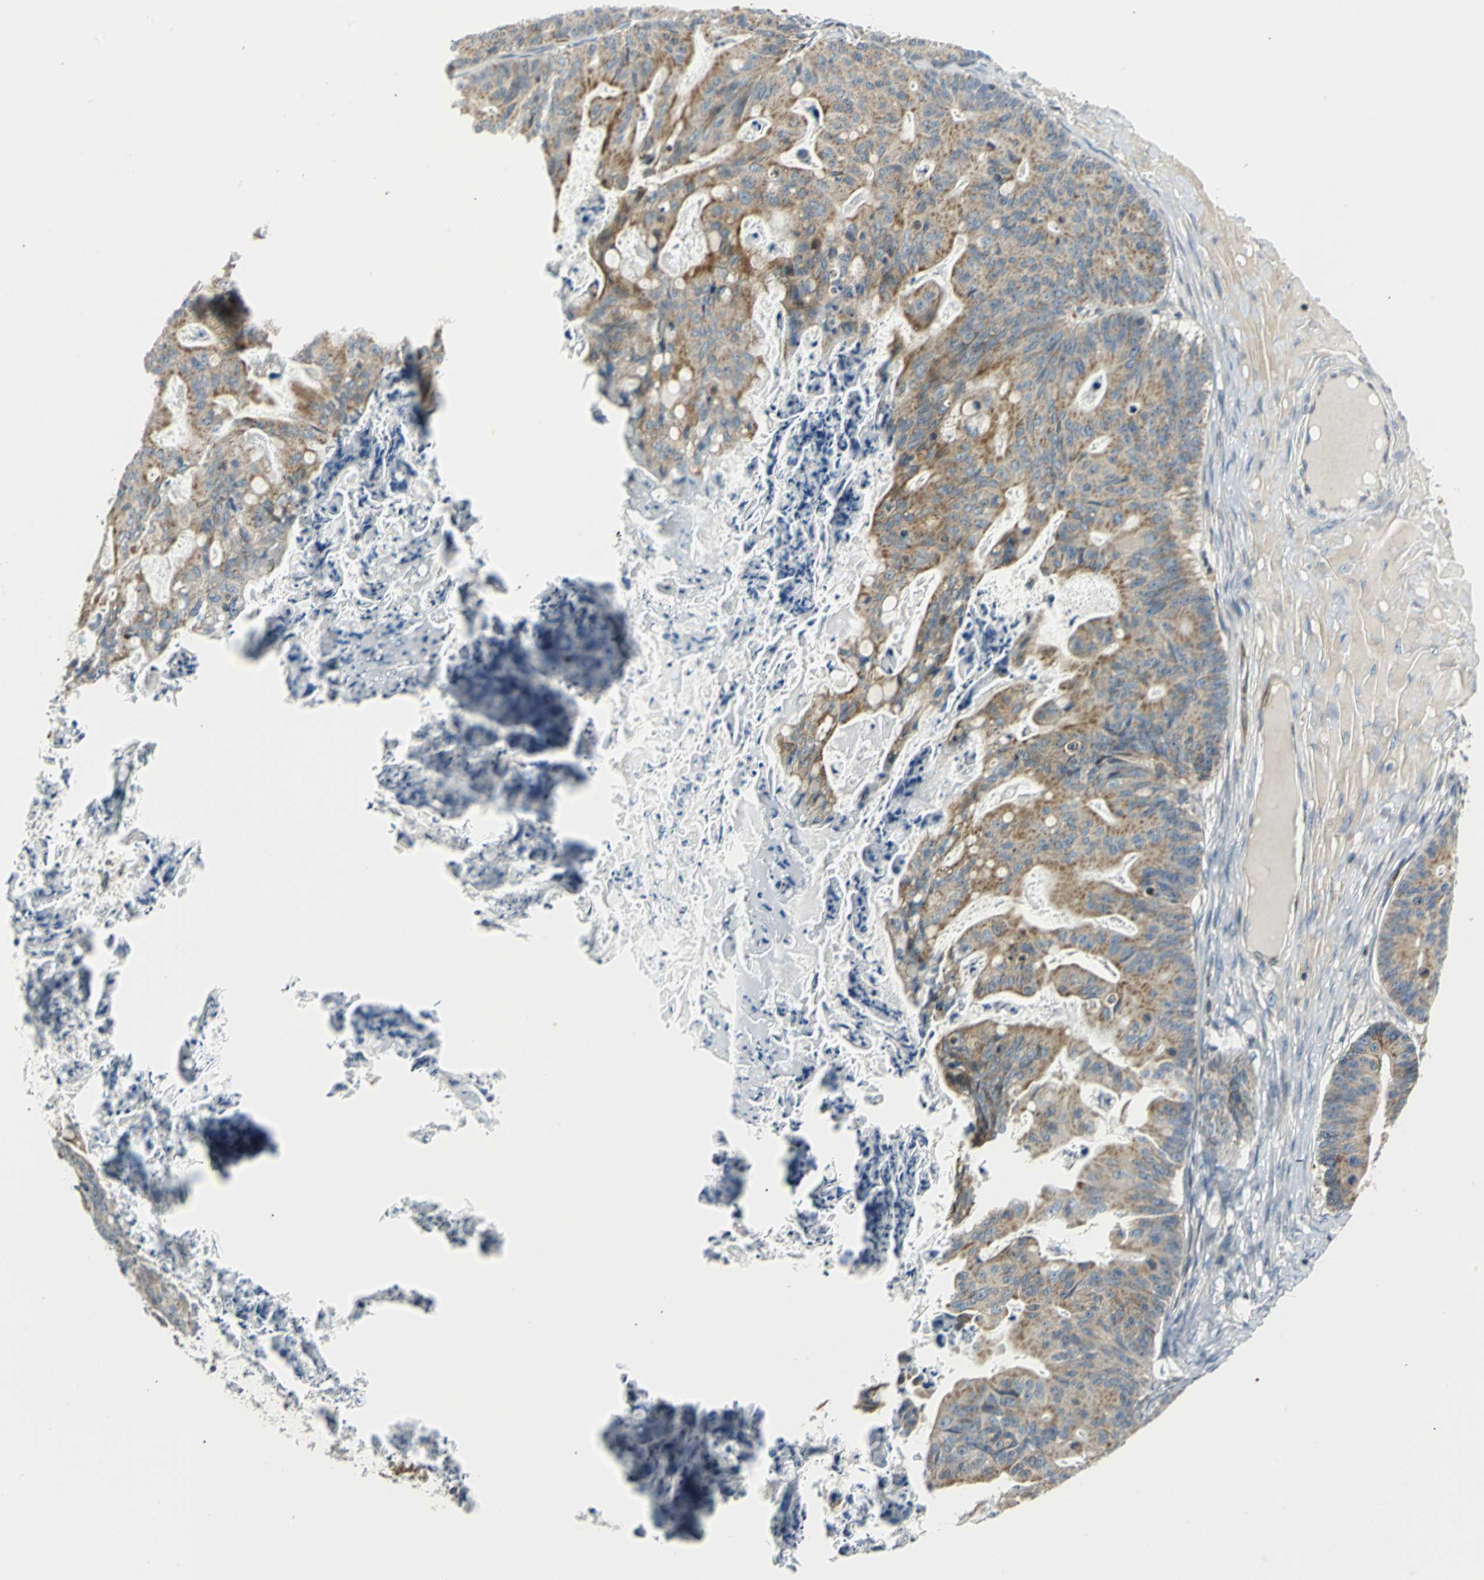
{"staining": {"intensity": "weak", "quantity": ">75%", "location": "cytoplasmic/membranous"}, "tissue": "ovarian cancer", "cell_type": "Tumor cells", "image_type": "cancer", "snomed": [{"axis": "morphology", "description": "Cystadenocarcinoma, mucinous, NOS"}, {"axis": "topography", "description": "Ovary"}], "caption": "The histopathology image shows staining of ovarian cancer (mucinous cystadenocarcinoma), revealing weak cytoplasmic/membranous protein staining (brown color) within tumor cells. (DAB (3,3'-diaminobenzidine) IHC, brown staining for protein, blue staining for nuclei).", "gene": "USP40", "patient": {"sex": "female", "age": 36}}